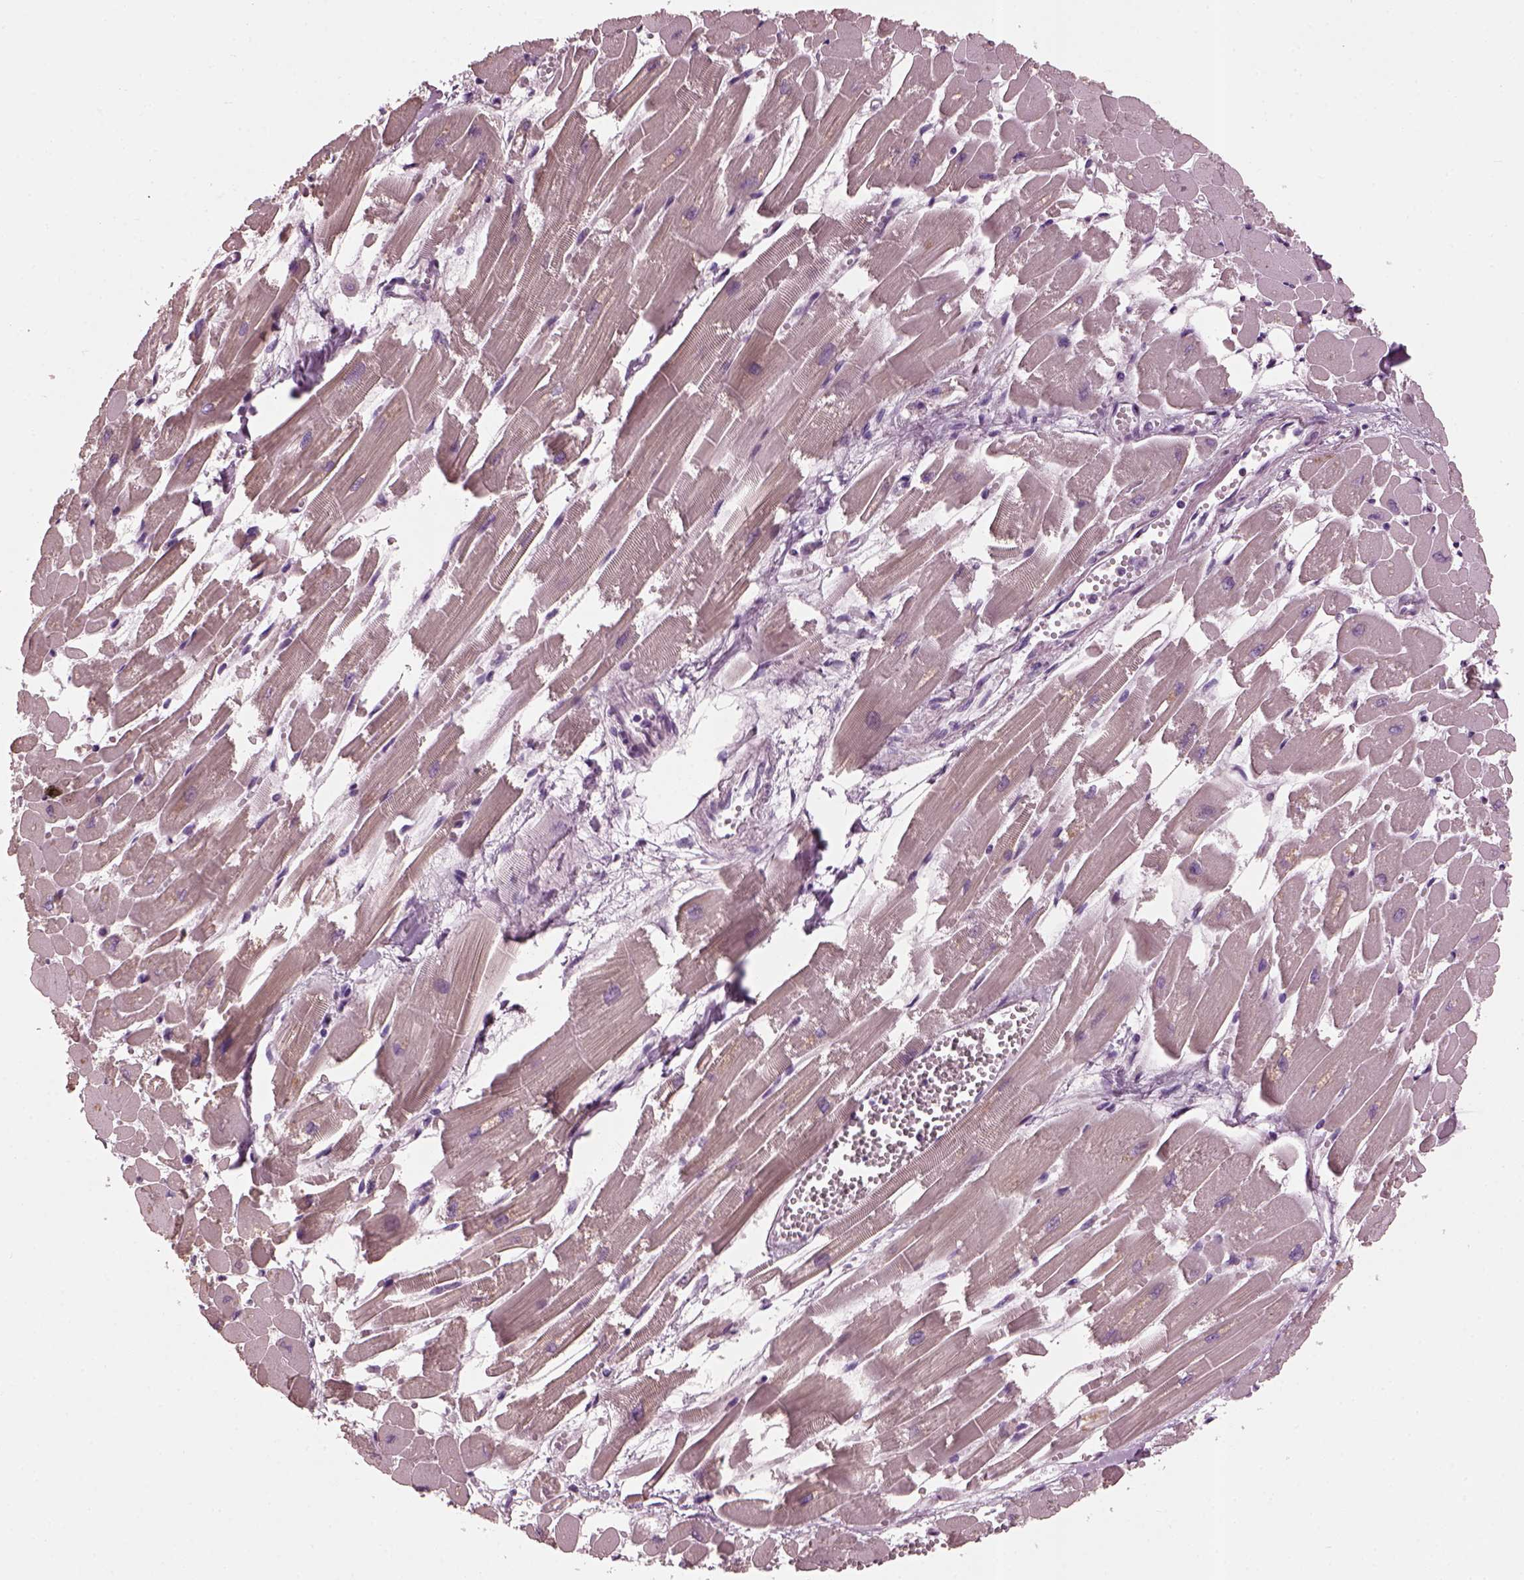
{"staining": {"intensity": "weak", "quantity": "25%-75%", "location": "cytoplasmic/membranous"}, "tissue": "heart muscle", "cell_type": "Cardiomyocytes", "image_type": "normal", "snomed": [{"axis": "morphology", "description": "Normal tissue, NOS"}, {"axis": "topography", "description": "Heart"}], "caption": "Heart muscle stained for a protein (brown) exhibits weak cytoplasmic/membranous positive expression in about 25%-75% of cardiomyocytes.", "gene": "SLC6A17", "patient": {"sex": "female", "age": 52}}